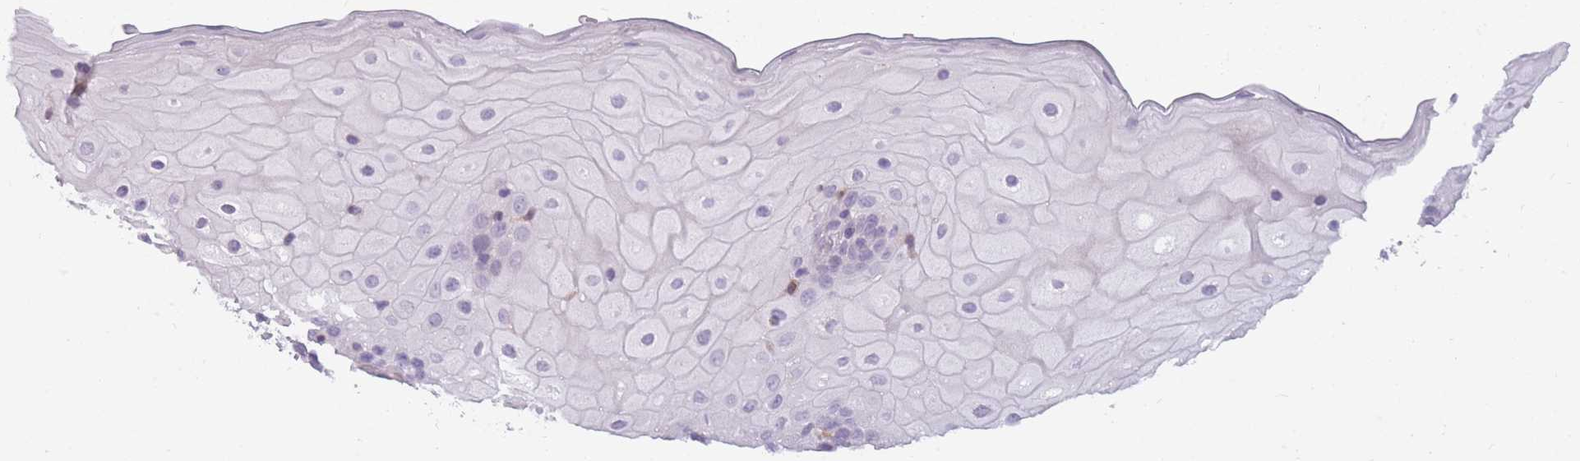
{"staining": {"intensity": "negative", "quantity": "none", "location": "none"}, "tissue": "oral mucosa", "cell_type": "Squamous epithelial cells", "image_type": "normal", "snomed": [{"axis": "morphology", "description": "Normal tissue, NOS"}, {"axis": "topography", "description": "Oral tissue"}], "caption": "Immunohistochemistry image of benign oral mucosa: oral mucosa stained with DAB displays no significant protein staining in squamous epithelial cells. (Brightfield microscopy of DAB (3,3'-diaminobenzidine) IHC at high magnification).", "gene": "LGALS9B", "patient": {"sex": "female", "age": 70}}